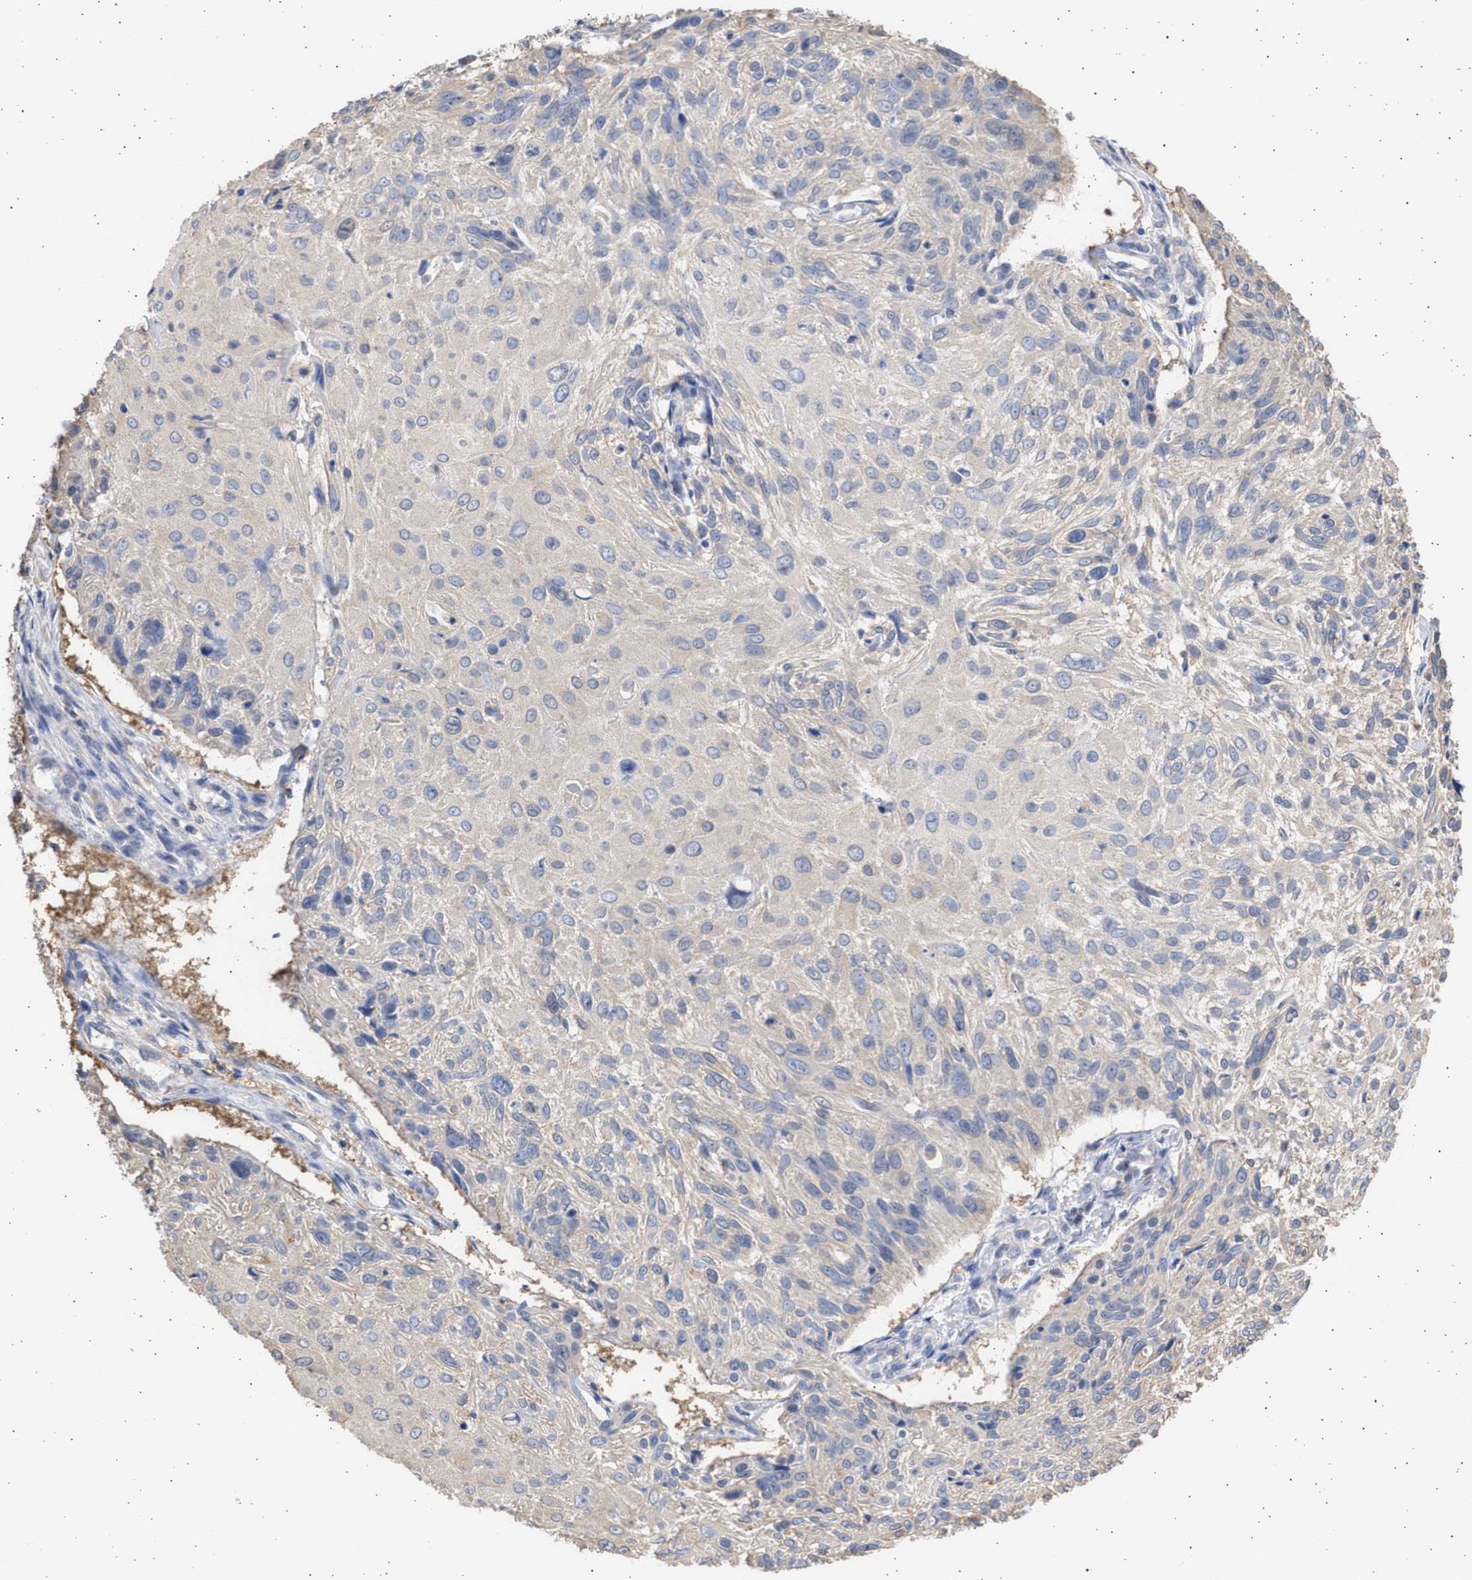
{"staining": {"intensity": "negative", "quantity": "none", "location": "none"}, "tissue": "cervical cancer", "cell_type": "Tumor cells", "image_type": "cancer", "snomed": [{"axis": "morphology", "description": "Squamous cell carcinoma, NOS"}, {"axis": "topography", "description": "Cervix"}], "caption": "Cervical cancer was stained to show a protein in brown. There is no significant positivity in tumor cells.", "gene": "ALDOC", "patient": {"sex": "female", "age": 51}}